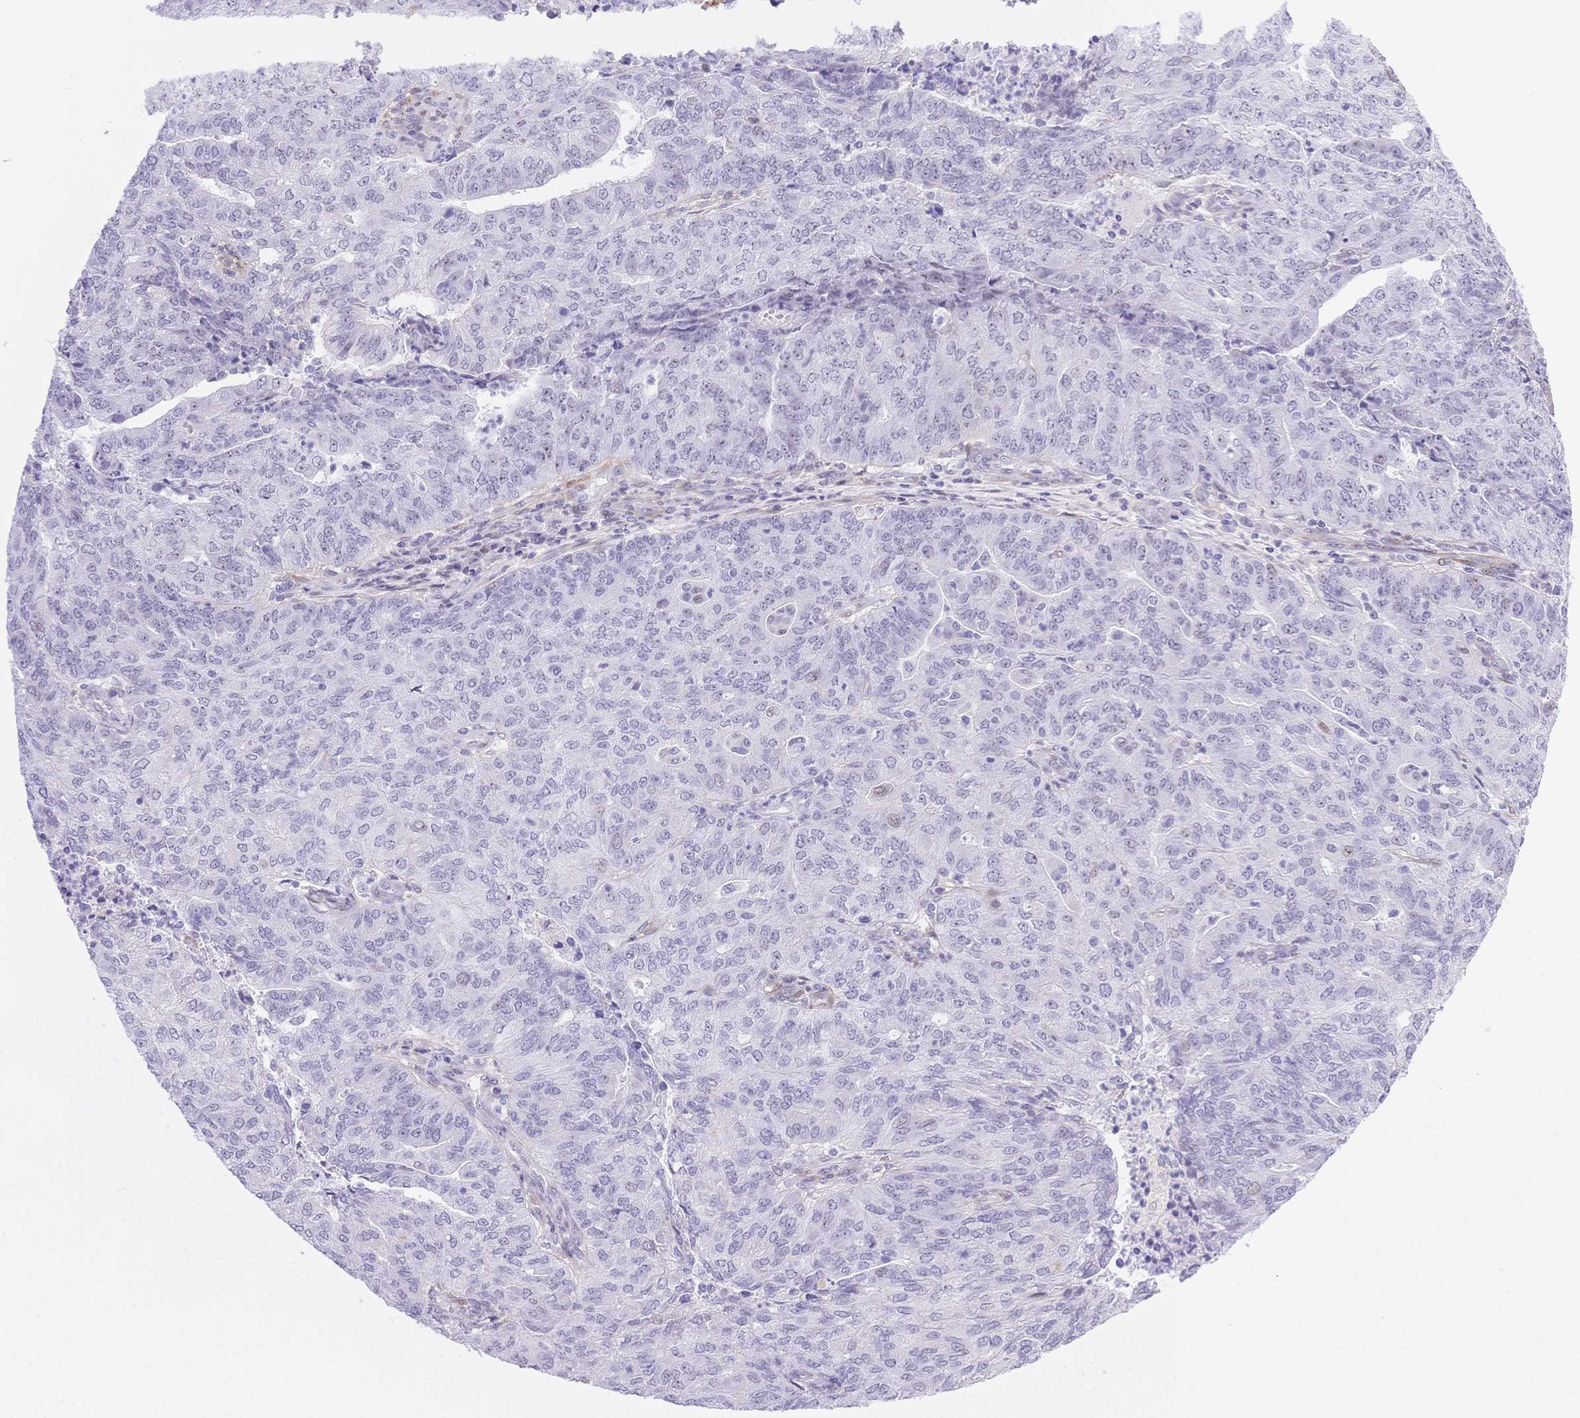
{"staining": {"intensity": "negative", "quantity": "none", "location": "none"}, "tissue": "endometrial cancer", "cell_type": "Tumor cells", "image_type": "cancer", "snomed": [{"axis": "morphology", "description": "Adenocarcinoma, NOS"}, {"axis": "topography", "description": "Endometrium"}], "caption": "DAB immunohistochemical staining of endometrial cancer (adenocarcinoma) demonstrates no significant staining in tumor cells.", "gene": "PDZD2", "patient": {"sex": "female", "age": 82}}